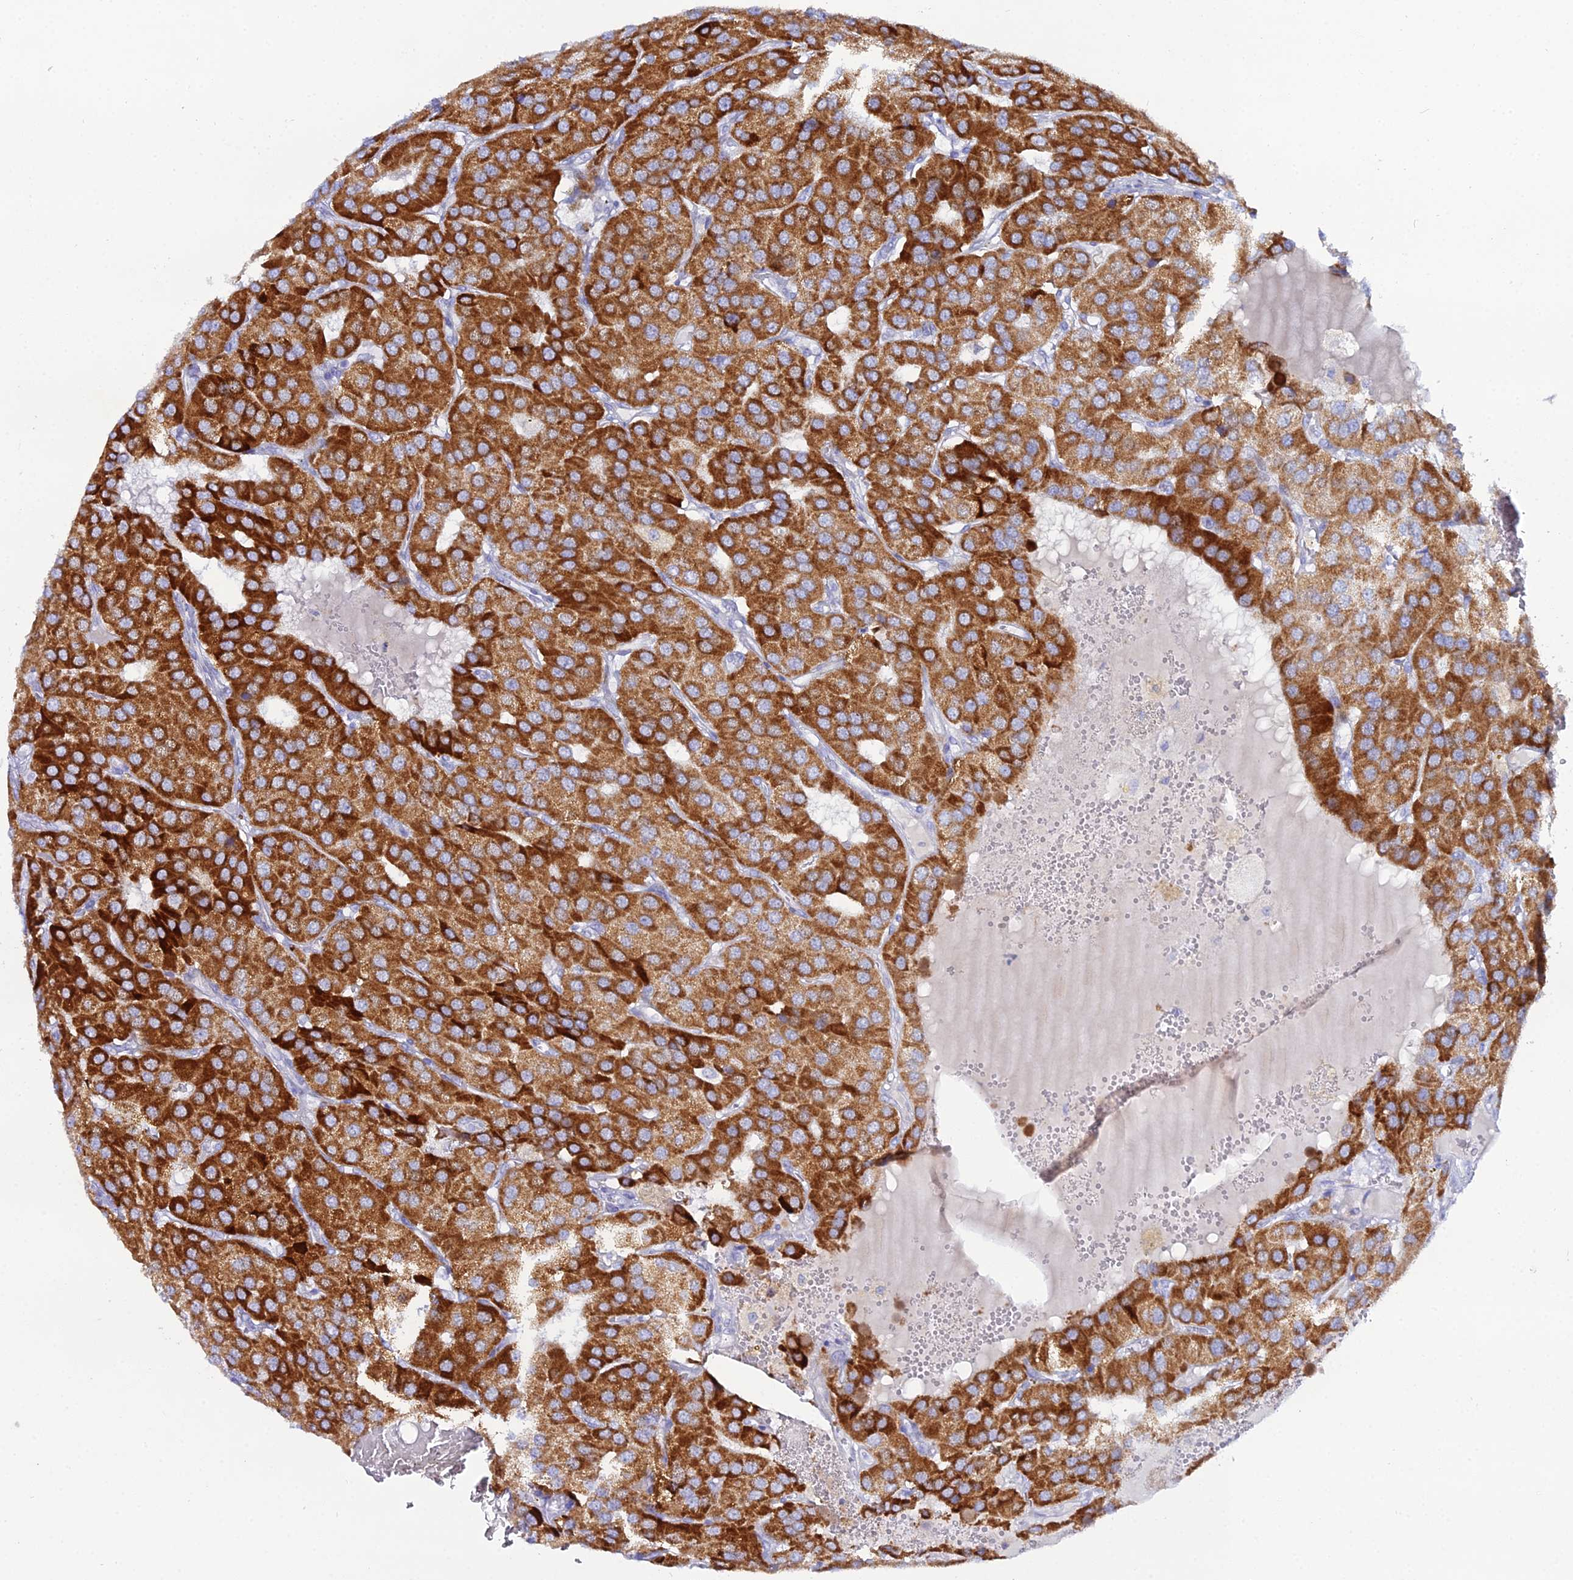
{"staining": {"intensity": "strong", "quantity": ">75%", "location": "cytoplasmic/membranous"}, "tissue": "parathyroid gland", "cell_type": "Glandular cells", "image_type": "normal", "snomed": [{"axis": "morphology", "description": "Normal tissue, NOS"}, {"axis": "morphology", "description": "Adenoma, NOS"}, {"axis": "topography", "description": "Parathyroid gland"}], "caption": "Protein analysis of benign parathyroid gland reveals strong cytoplasmic/membranous positivity in about >75% of glandular cells.", "gene": "DHX34", "patient": {"sex": "female", "age": 86}}